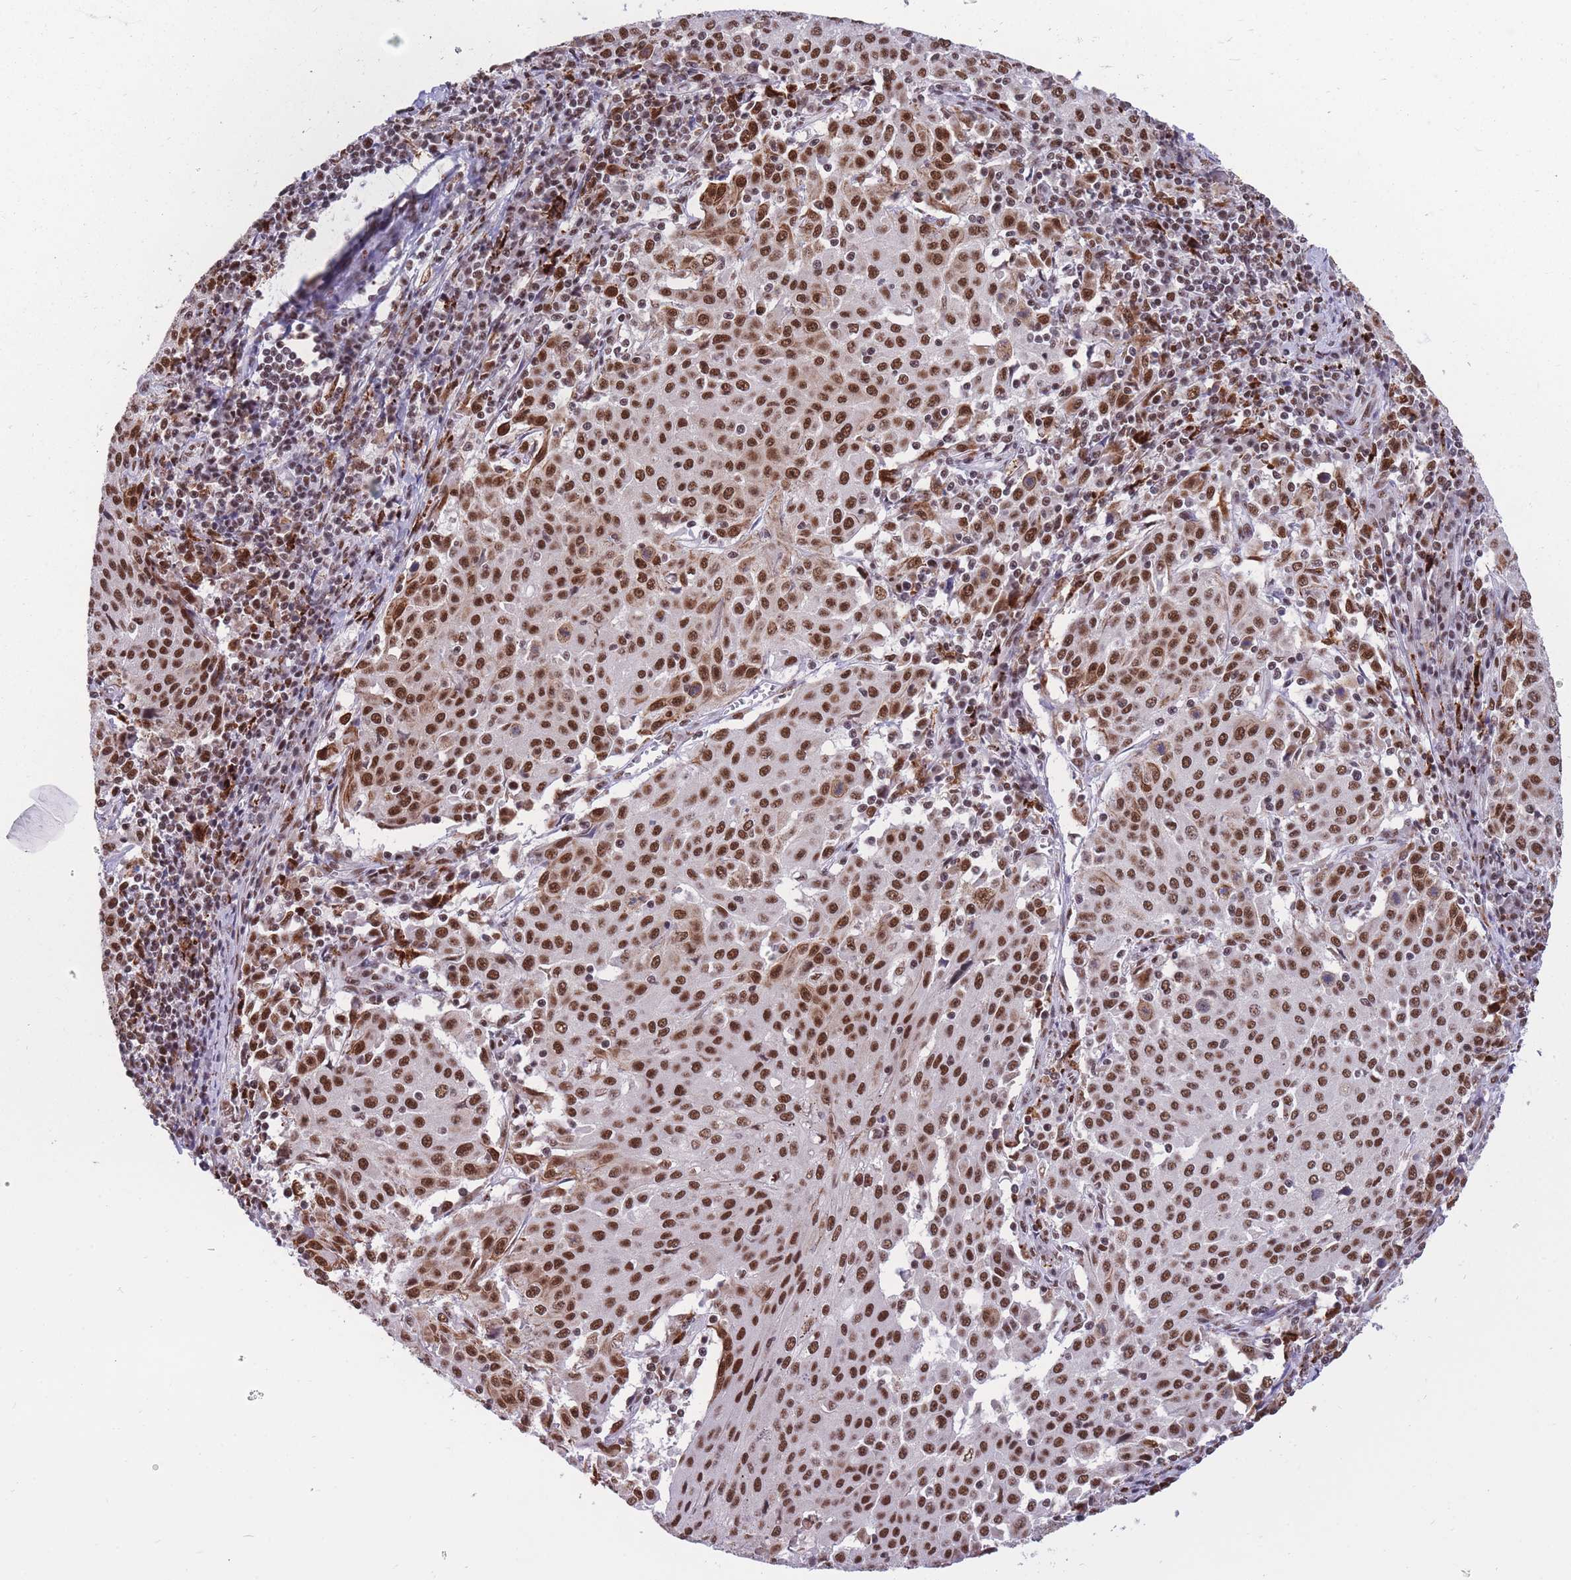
{"staining": {"intensity": "moderate", "quantity": ">75%", "location": "nuclear"}, "tissue": "cervical cancer", "cell_type": "Tumor cells", "image_type": "cancer", "snomed": [{"axis": "morphology", "description": "Squamous cell carcinoma, NOS"}, {"axis": "topography", "description": "Cervix"}], "caption": "Immunohistochemistry (IHC) micrograph of neoplastic tissue: squamous cell carcinoma (cervical) stained using IHC demonstrates medium levels of moderate protein expression localized specifically in the nuclear of tumor cells, appearing as a nuclear brown color.", "gene": "PRPF19", "patient": {"sex": "female", "age": 46}}